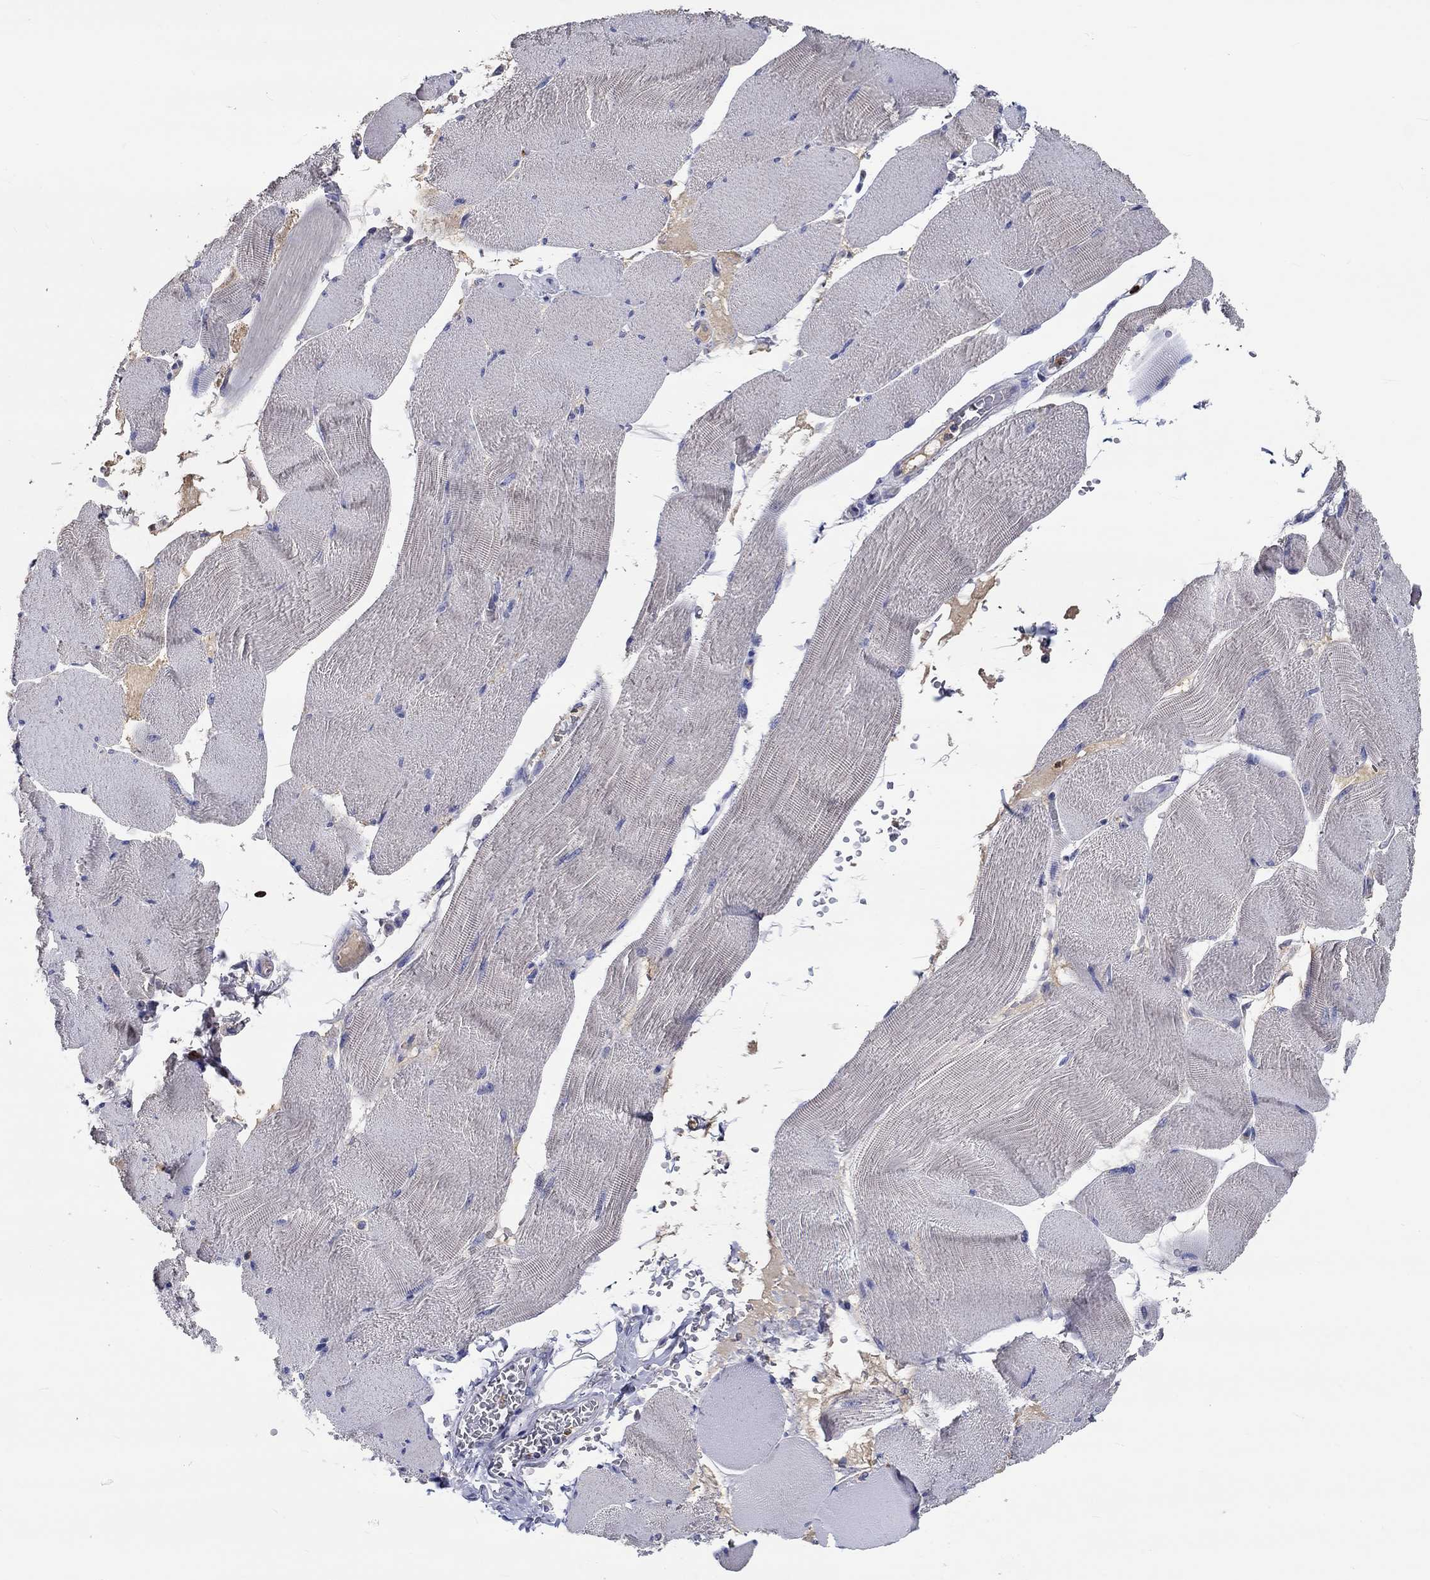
{"staining": {"intensity": "negative", "quantity": "none", "location": "none"}, "tissue": "skeletal muscle", "cell_type": "Myocytes", "image_type": "normal", "snomed": [{"axis": "morphology", "description": "Normal tissue, NOS"}, {"axis": "topography", "description": "Skeletal muscle"}], "caption": "IHC of normal skeletal muscle shows no positivity in myocytes.", "gene": "CHIT1", "patient": {"sex": "male", "age": 56}}